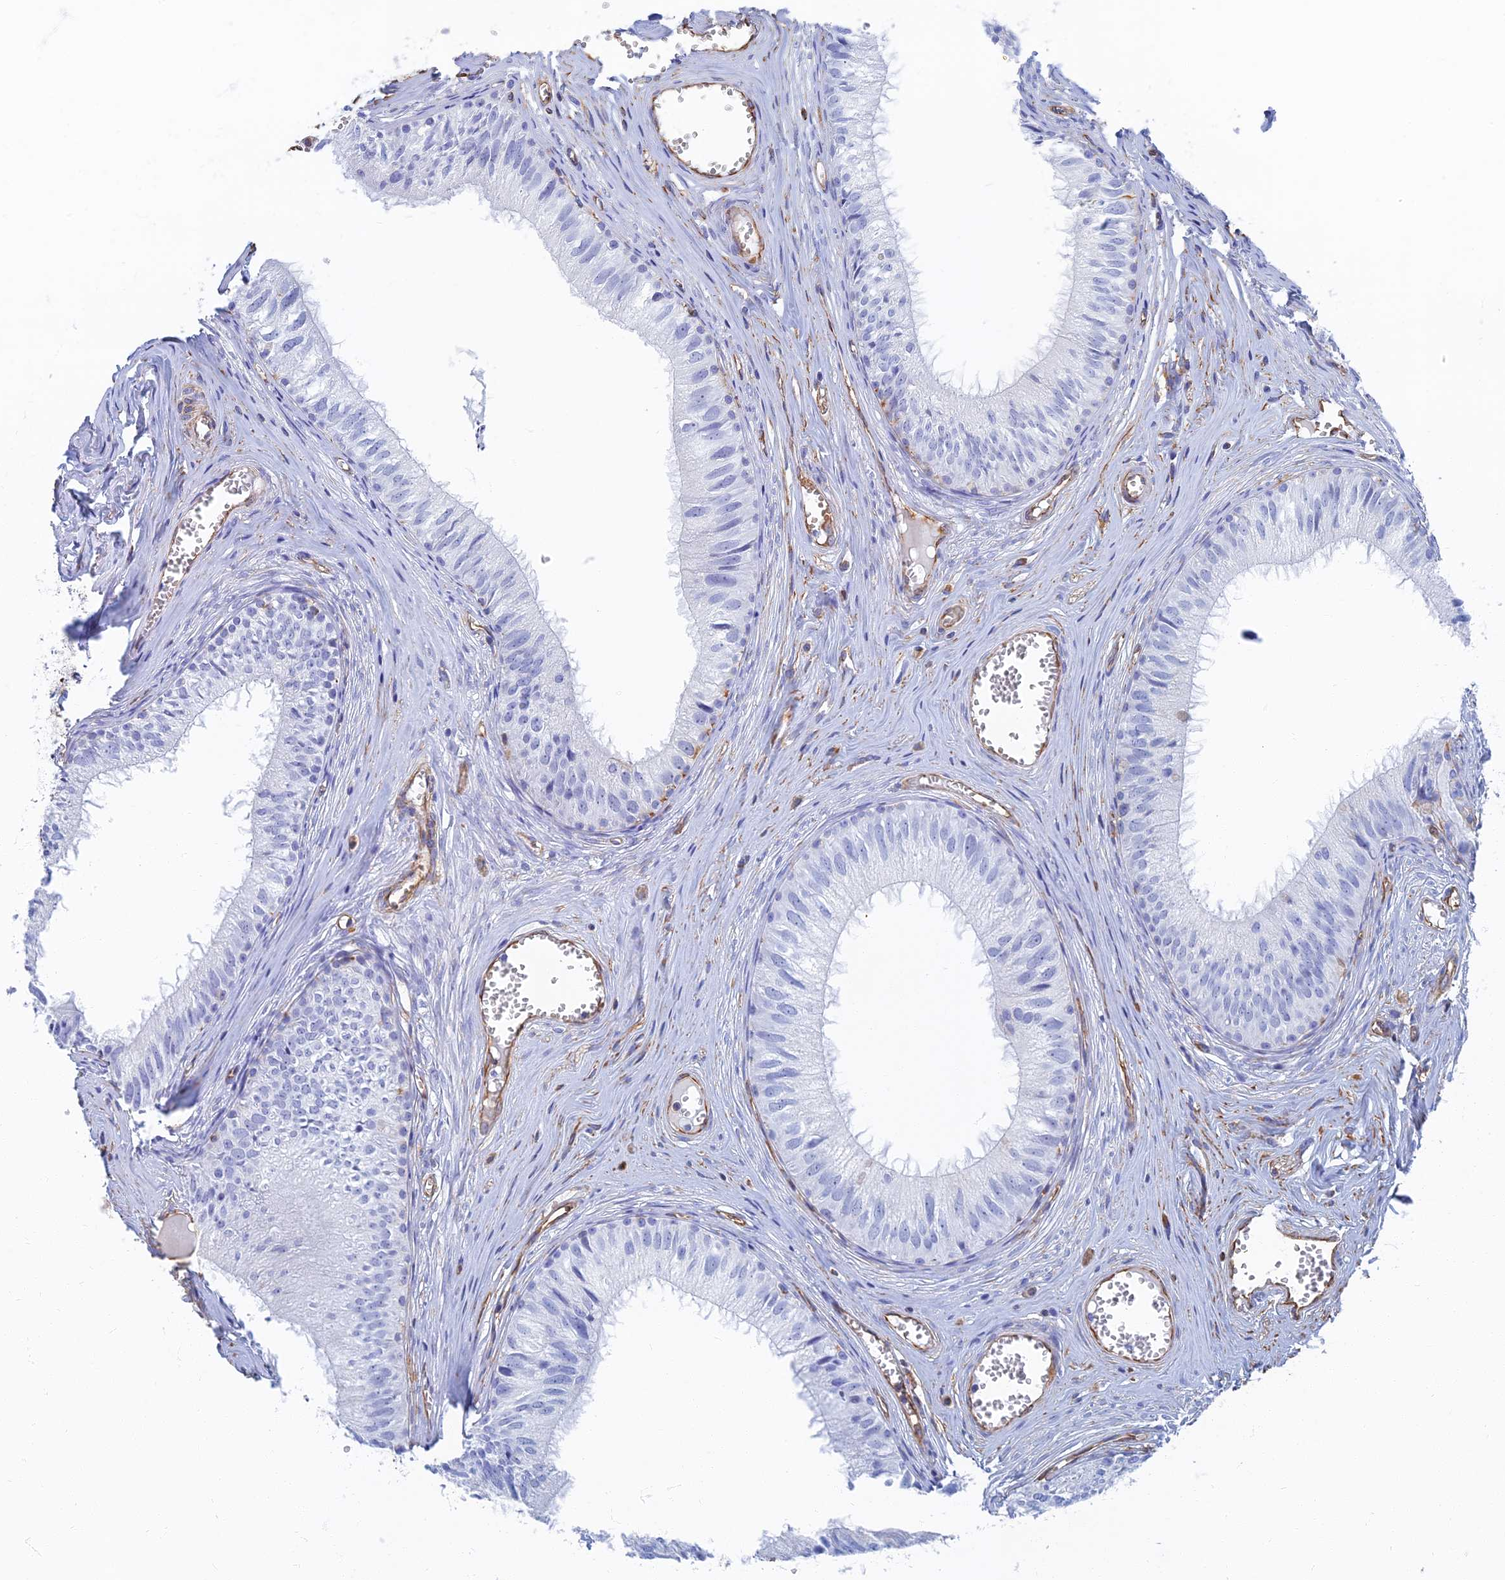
{"staining": {"intensity": "moderate", "quantity": "<25%", "location": "cytoplasmic/membranous"}, "tissue": "epididymis", "cell_type": "Glandular cells", "image_type": "normal", "snomed": [{"axis": "morphology", "description": "Normal tissue, NOS"}, {"axis": "topography", "description": "Epididymis"}], "caption": "Unremarkable epididymis reveals moderate cytoplasmic/membranous positivity in approximately <25% of glandular cells, visualized by immunohistochemistry.", "gene": "RMC1", "patient": {"sex": "male", "age": 36}}